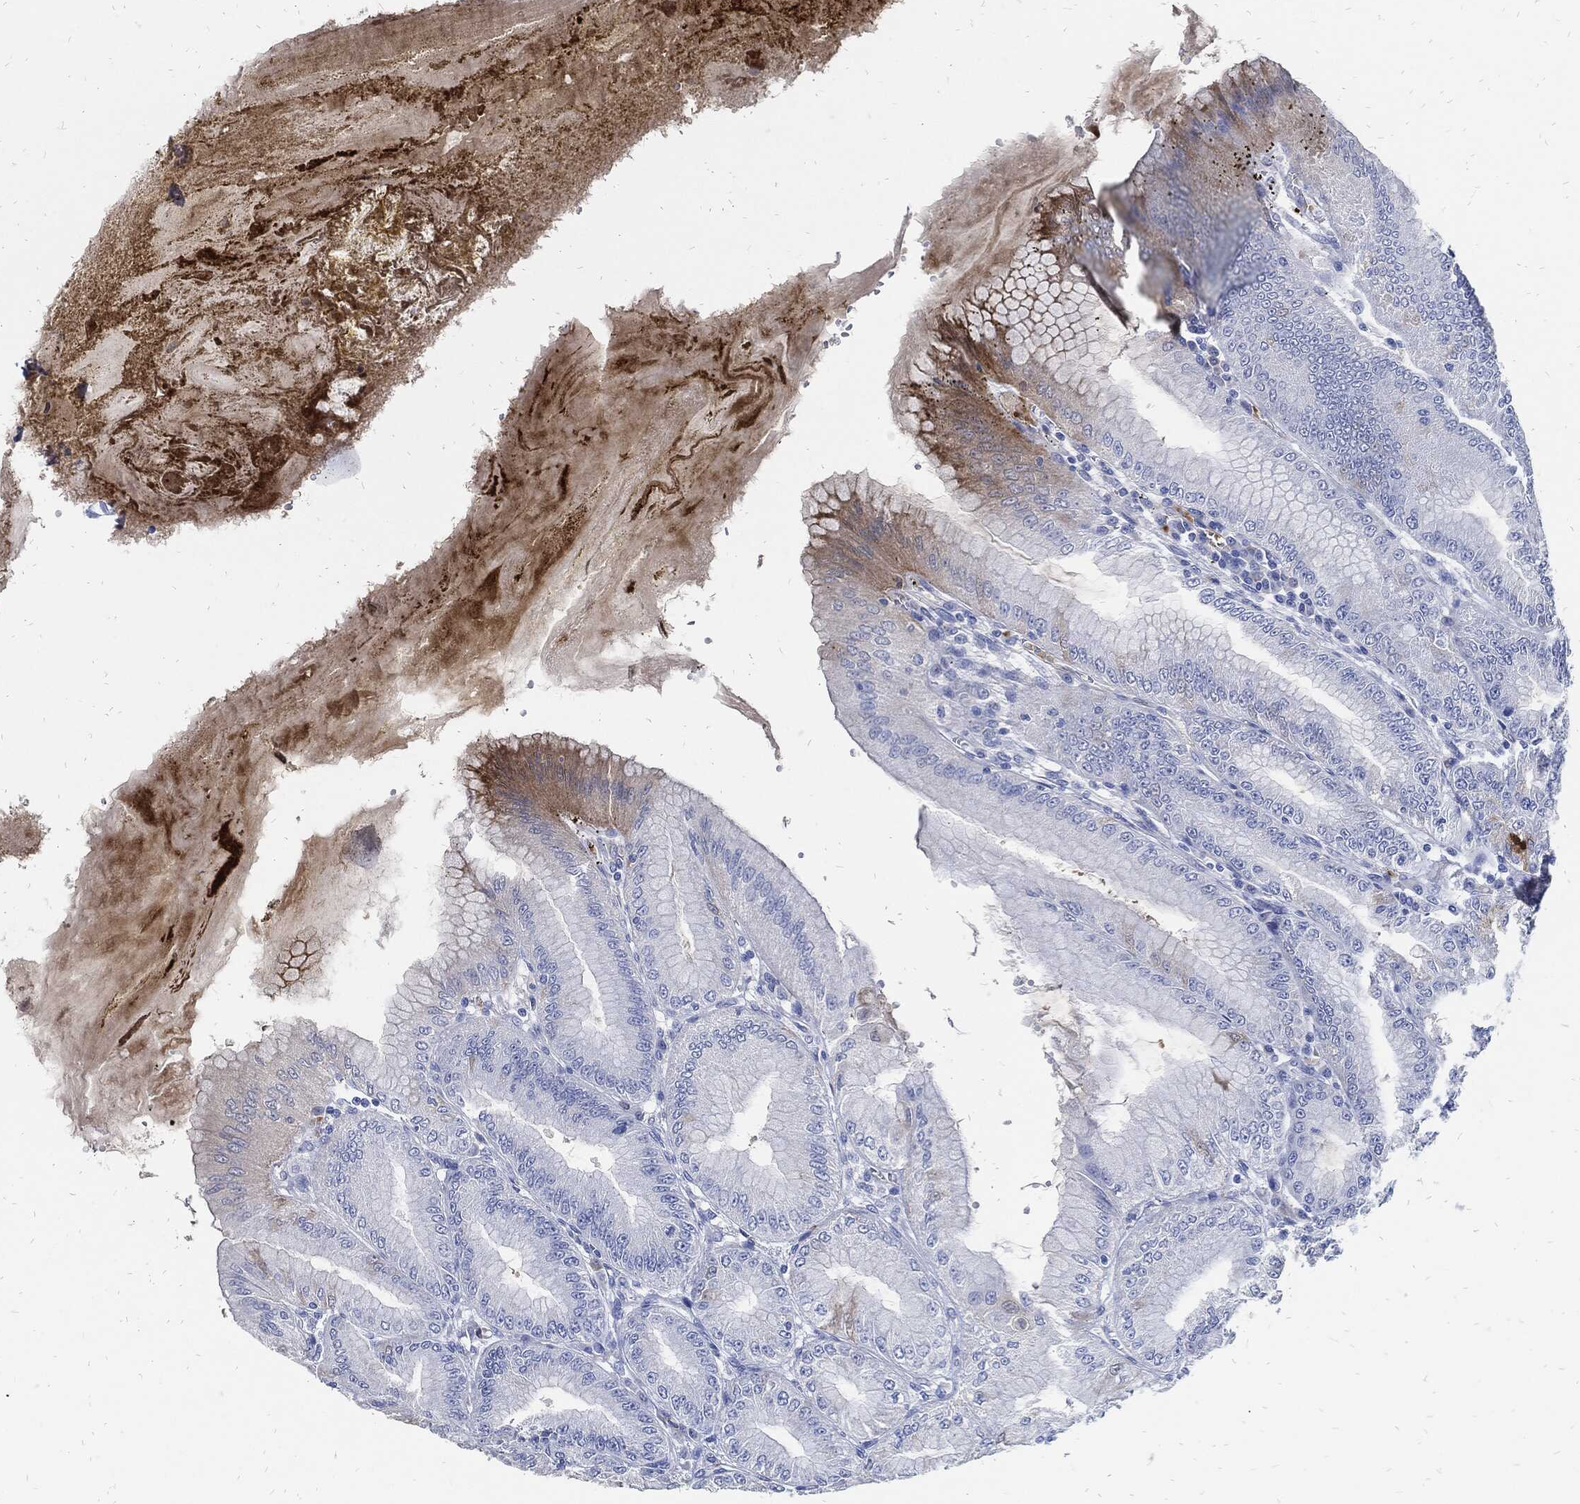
{"staining": {"intensity": "strong", "quantity": "<25%", "location": "cytoplasmic/membranous"}, "tissue": "stomach", "cell_type": "Glandular cells", "image_type": "normal", "snomed": [{"axis": "morphology", "description": "Normal tissue, NOS"}, {"axis": "topography", "description": "Stomach"}], "caption": "Normal stomach displays strong cytoplasmic/membranous staining in about <25% of glandular cells, visualized by immunohistochemistry. (Stains: DAB in brown, nuclei in blue, Microscopy: brightfield microscopy at high magnification).", "gene": "FABP4", "patient": {"sex": "male", "age": 71}}